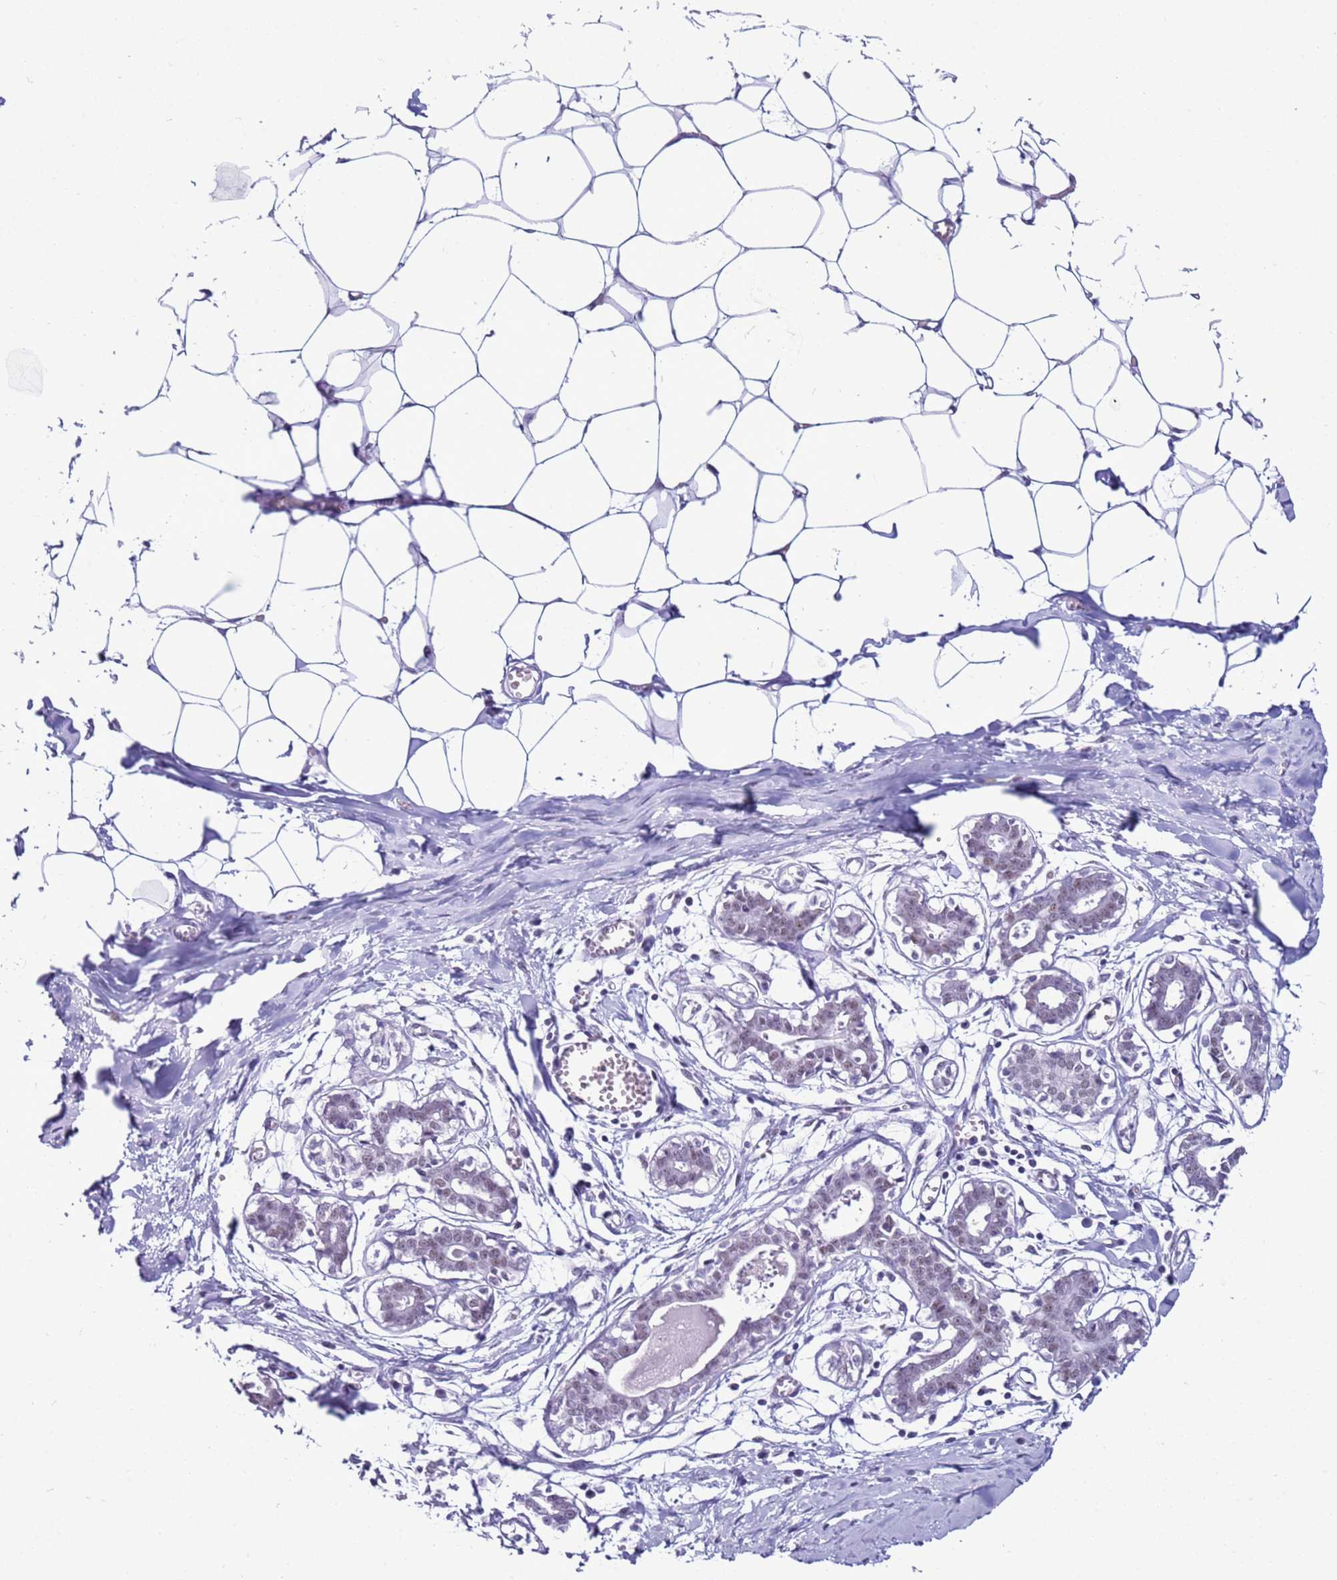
{"staining": {"intensity": "negative", "quantity": "none", "location": "none"}, "tissue": "breast", "cell_type": "Adipocytes", "image_type": "normal", "snomed": [{"axis": "morphology", "description": "Normal tissue, NOS"}, {"axis": "topography", "description": "Breast"}], "caption": "Breast was stained to show a protein in brown. There is no significant staining in adipocytes. (DAB (3,3'-diaminobenzidine) IHC visualized using brightfield microscopy, high magnification).", "gene": "DHX15", "patient": {"sex": "female", "age": 27}}